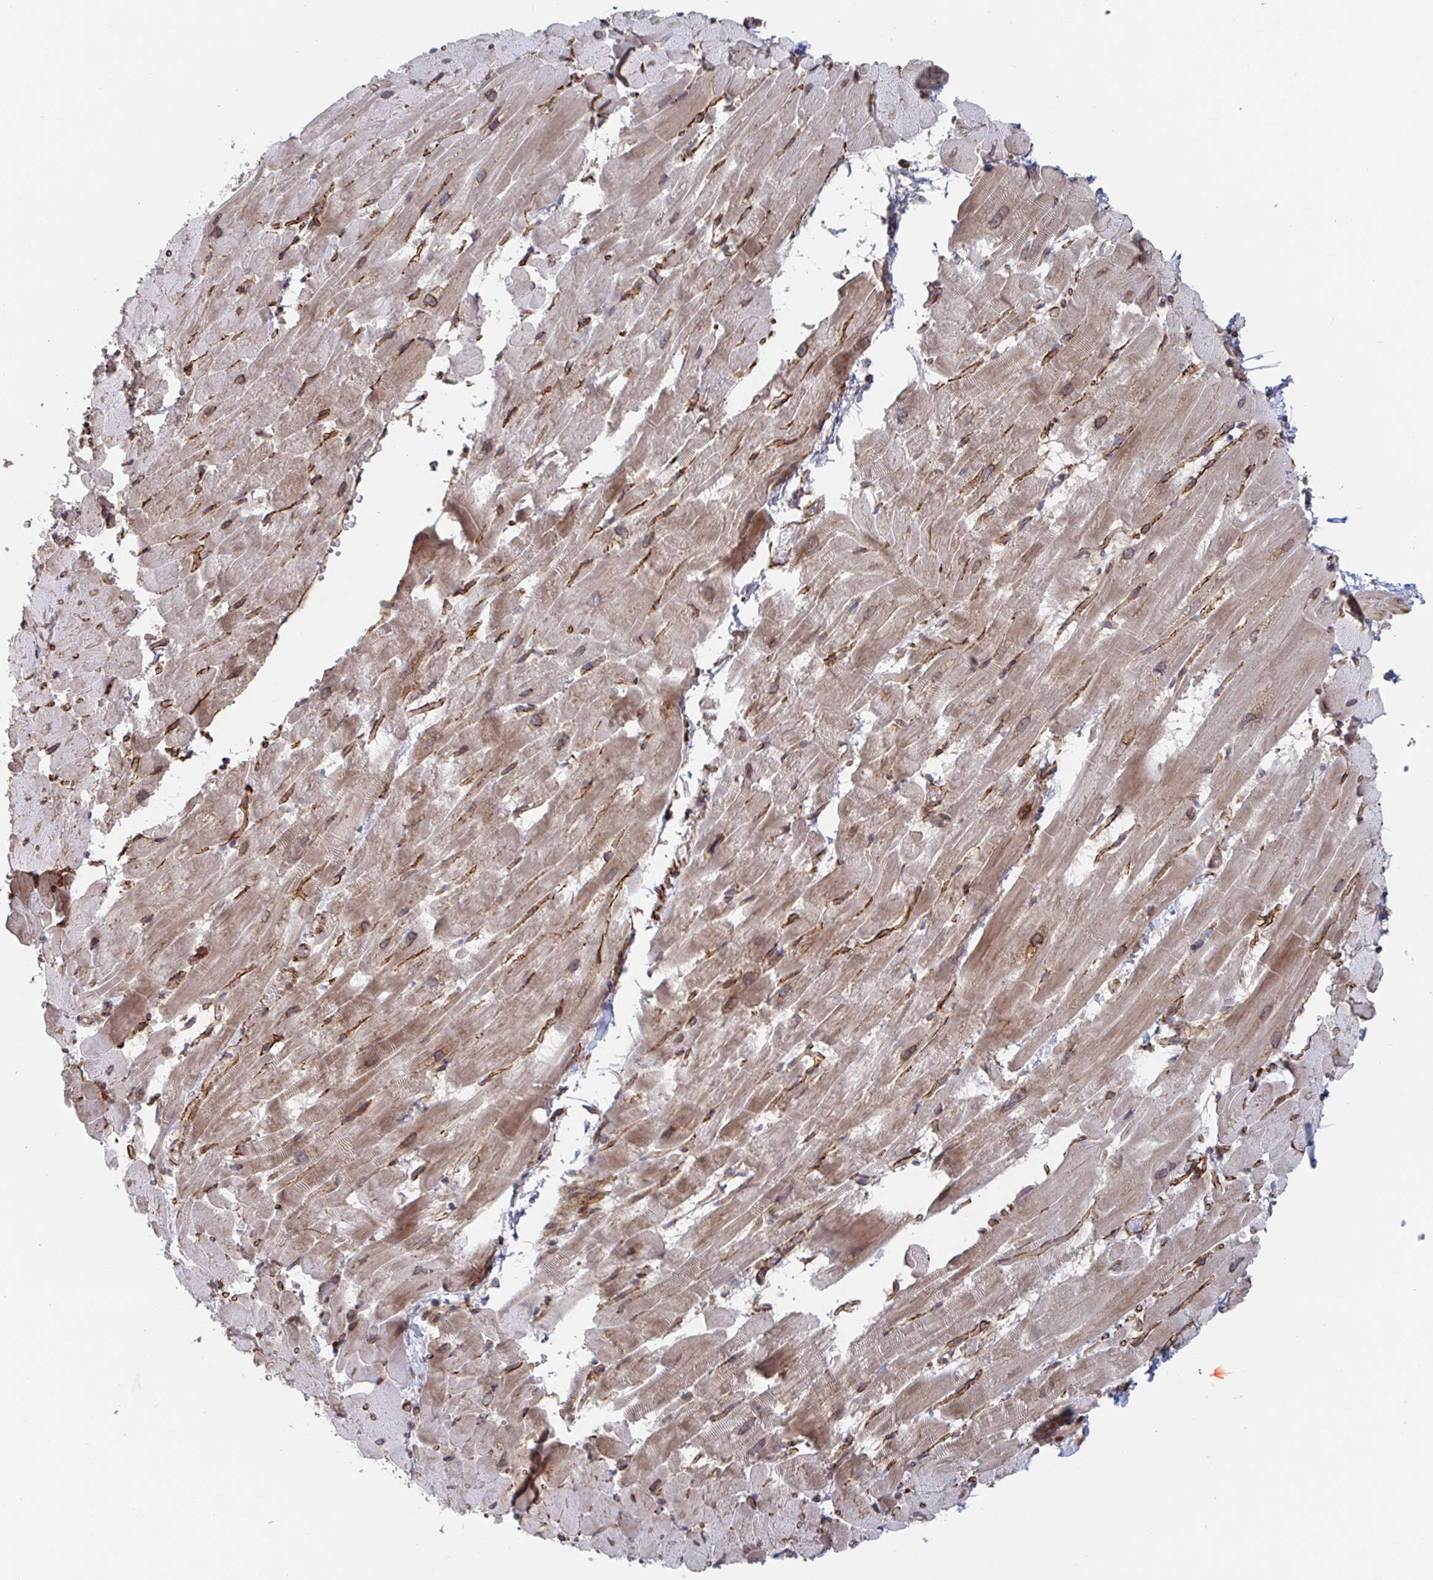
{"staining": {"intensity": "weak", "quantity": ">75%", "location": "cytoplasmic/membranous"}, "tissue": "heart muscle", "cell_type": "Cardiomyocytes", "image_type": "normal", "snomed": [{"axis": "morphology", "description": "Normal tissue, NOS"}, {"axis": "topography", "description": "Heart"}], "caption": "IHC (DAB) staining of unremarkable human heart muscle demonstrates weak cytoplasmic/membranous protein expression in approximately >75% of cardiomyocytes.", "gene": "DVL3", "patient": {"sex": "male", "age": 37}}